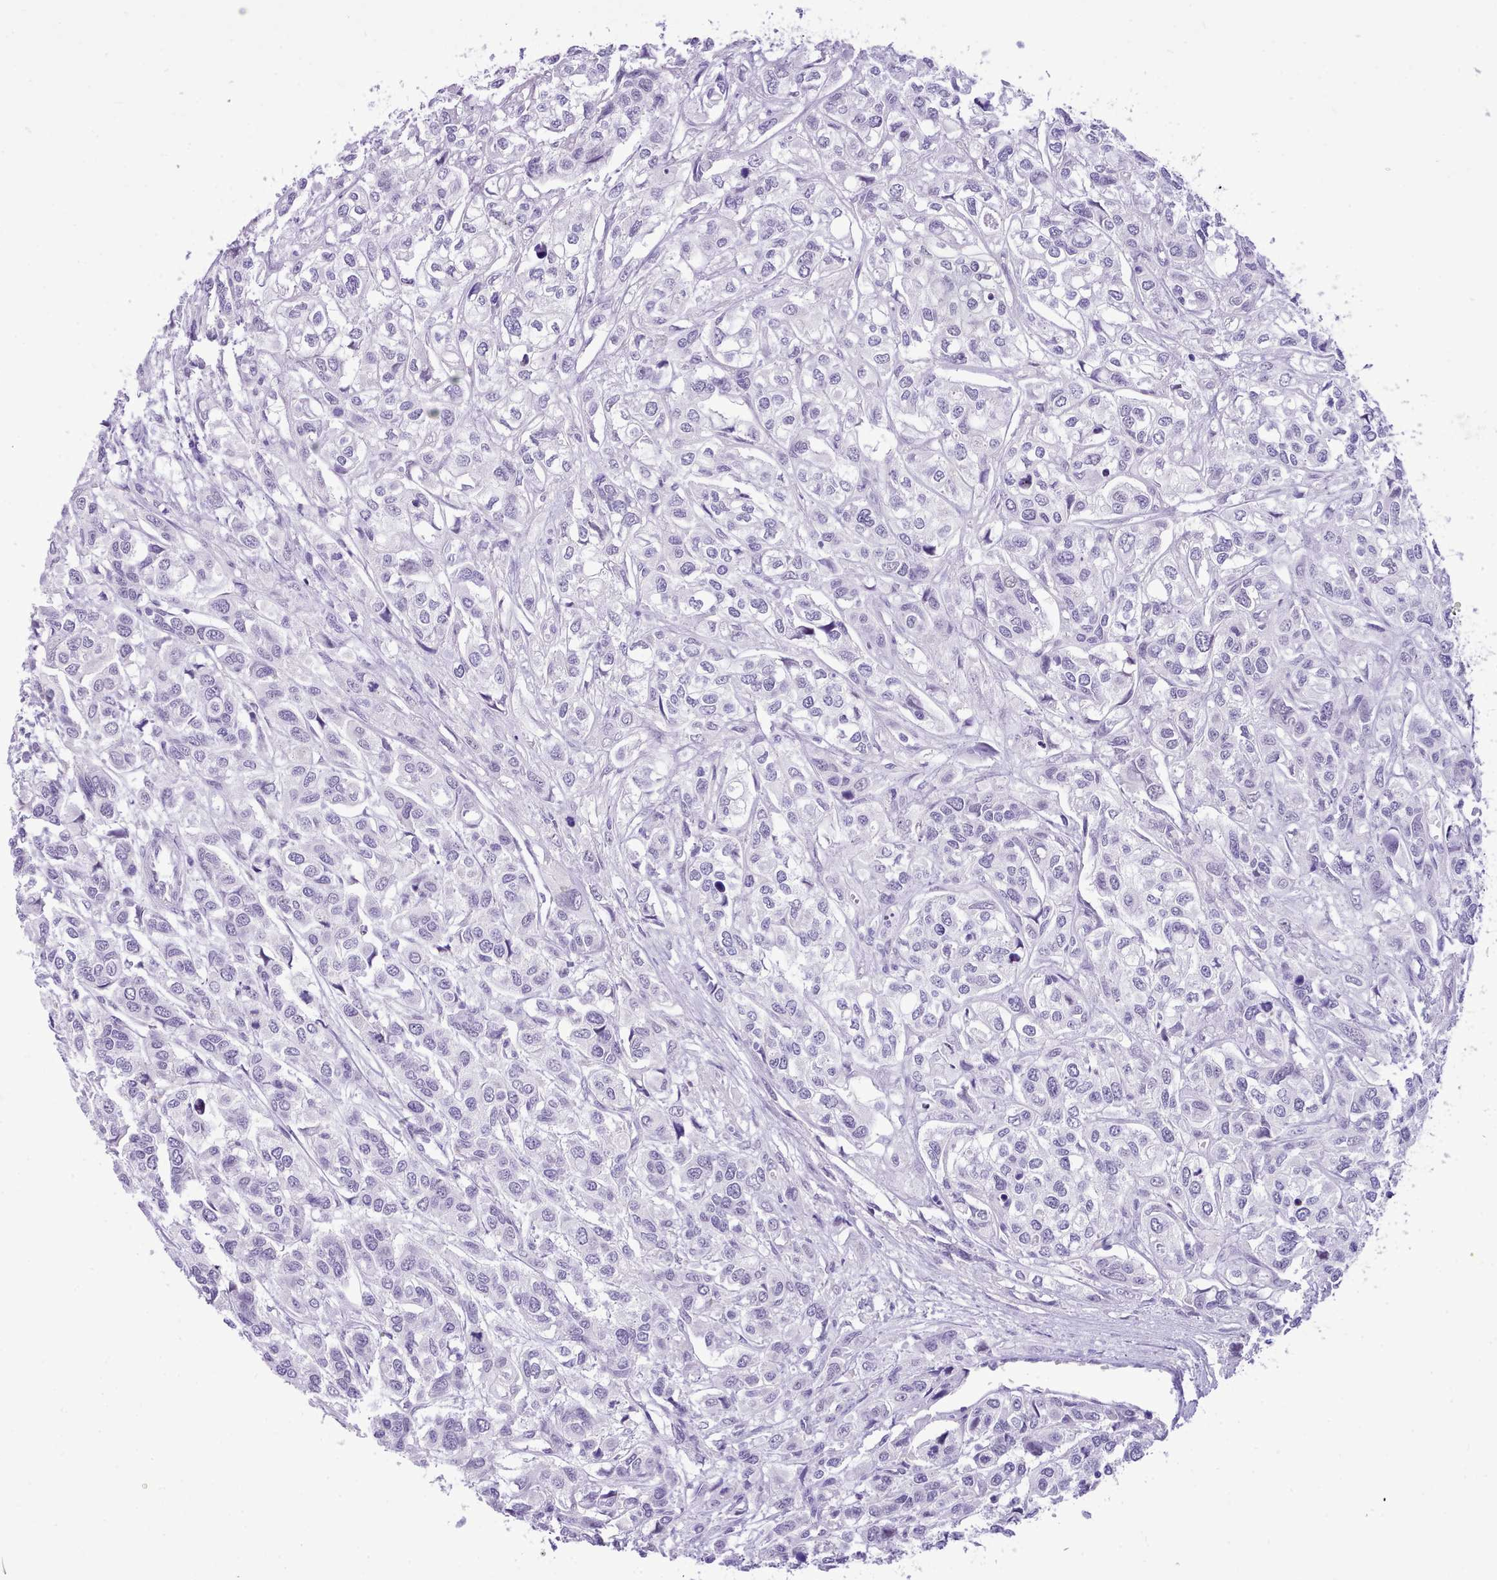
{"staining": {"intensity": "negative", "quantity": "none", "location": "none"}, "tissue": "urothelial cancer", "cell_type": "Tumor cells", "image_type": "cancer", "snomed": [{"axis": "morphology", "description": "Urothelial carcinoma, High grade"}, {"axis": "topography", "description": "Urinary bladder"}], "caption": "A micrograph of urothelial cancer stained for a protein demonstrates no brown staining in tumor cells.", "gene": "LRRC37A", "patient": {"sex": "male", "age": 67}}